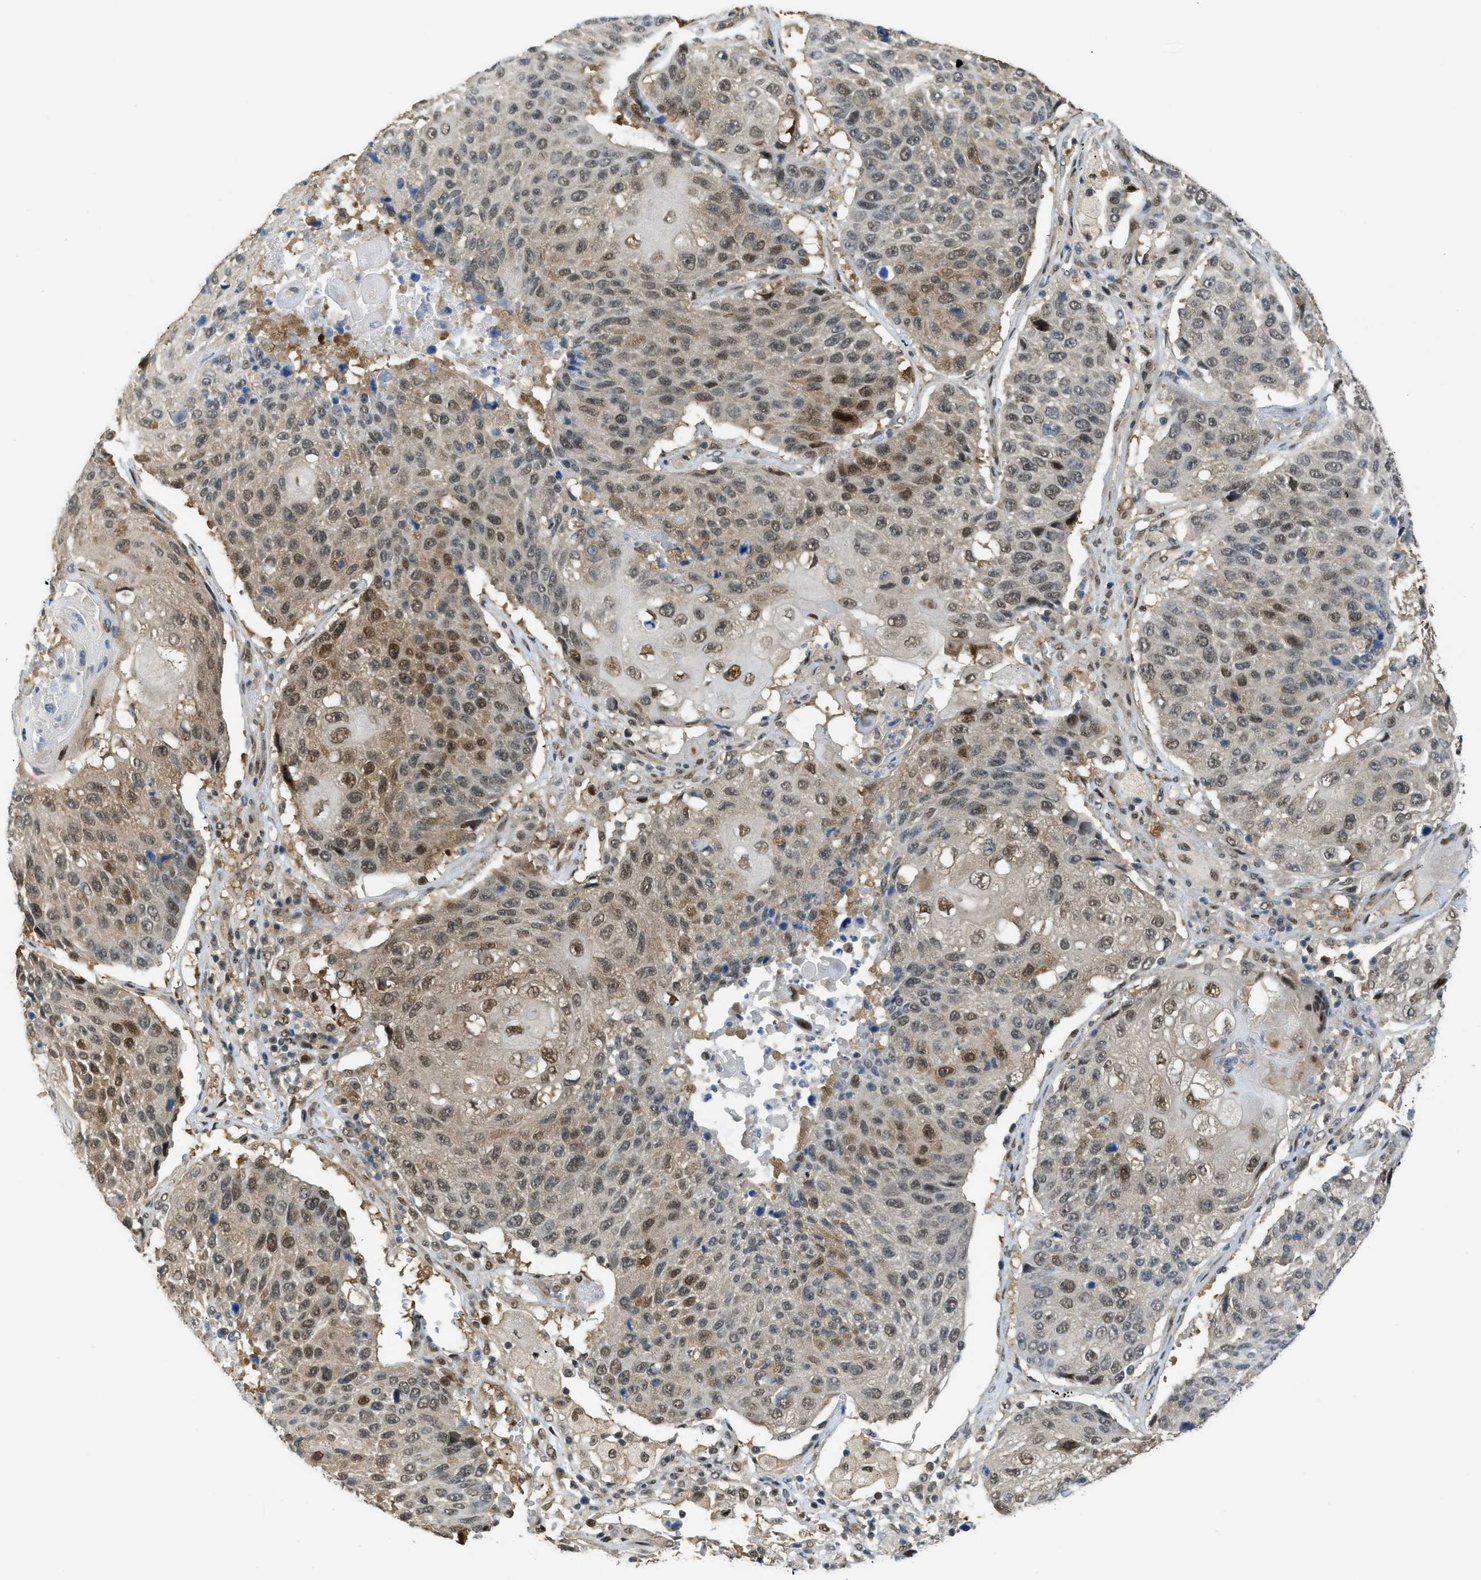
{"staining": {"intensity": "moderate", "quantity": ">75%", "location": "nuclear"}, "tissue": "lung cancer", "cell_type": "Tumor cells", "image_type": "cancer", "snomed": [{"axis": "morphology", "description": "Squamous cell carcinoma, NOS"}, {"axis": "topography", "description": "Lung"}], "caption": "High-magnification brightfield microscopy of lung squamous cell carcinoma stained with DAB (3,3'-diaminobenzidine) (brown) and counterstained with hematoxylin (blue). tumor cells exhibit moderate nuclear expression is identified in approximately>75% of cells. (DAB (3,3'-diaminobenzidine) = brown stain, brightfield microscopy at high magnification).", "gene": "PSMC5", "patient": {"sex": "male", "age": 61}}